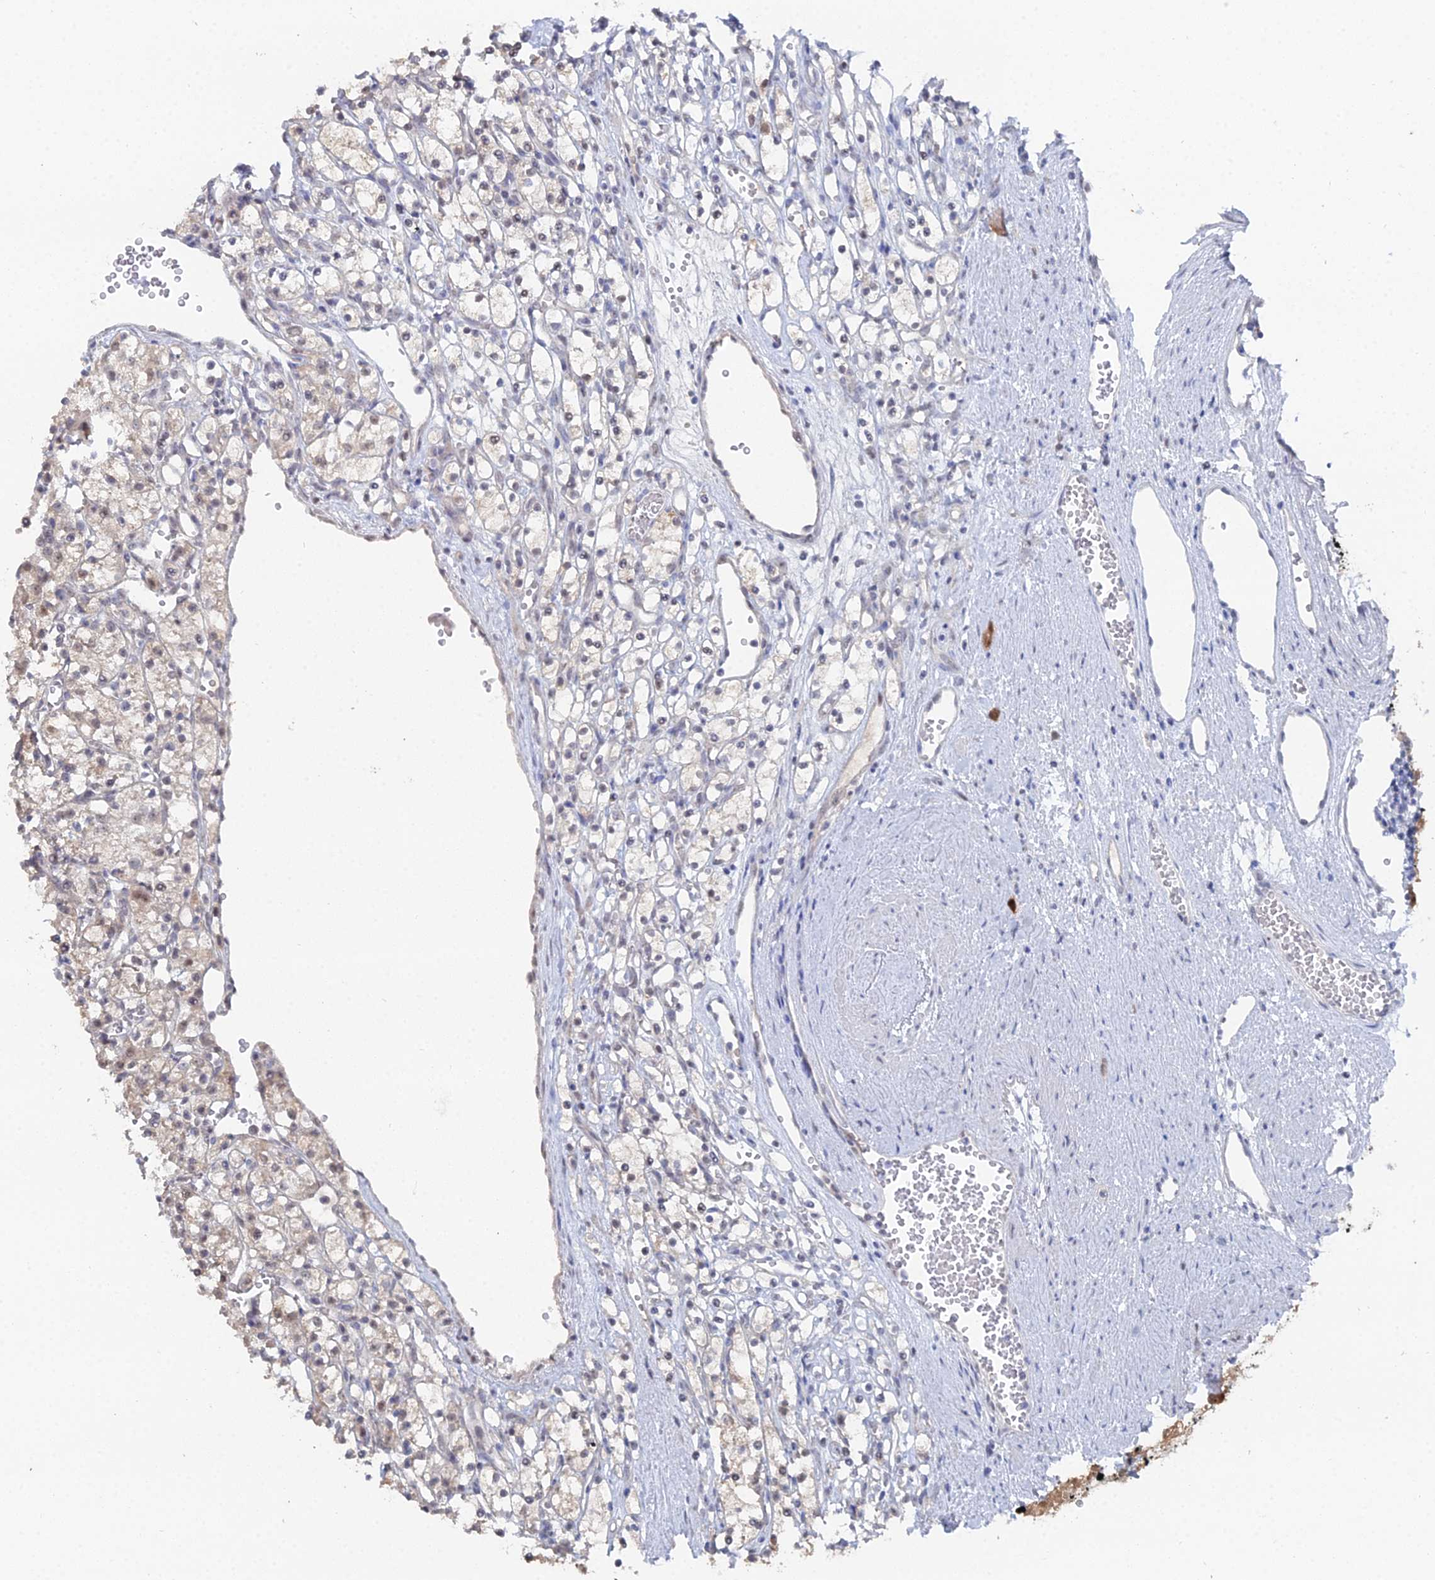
{"staining": {"intensity": "weak", "quantity": "25%-75%", "location": "nuclear"}, "tissue": "renal cancer", "cell_type": "Tumor cells", "image_type": "cancer", "snomed": [{"axis": "morphology", "description": "Adenocarcinoma, NOS"}, {"axis": "topography", "description": "Kidney"}], "caption": "Tumor cells exhibit low levels of weak nuclear staining in about 25%-75% of cells in human adenocarcinoma (renal).", "gene": "THAP4", "patient": {"sex": "female", "age": 59}}